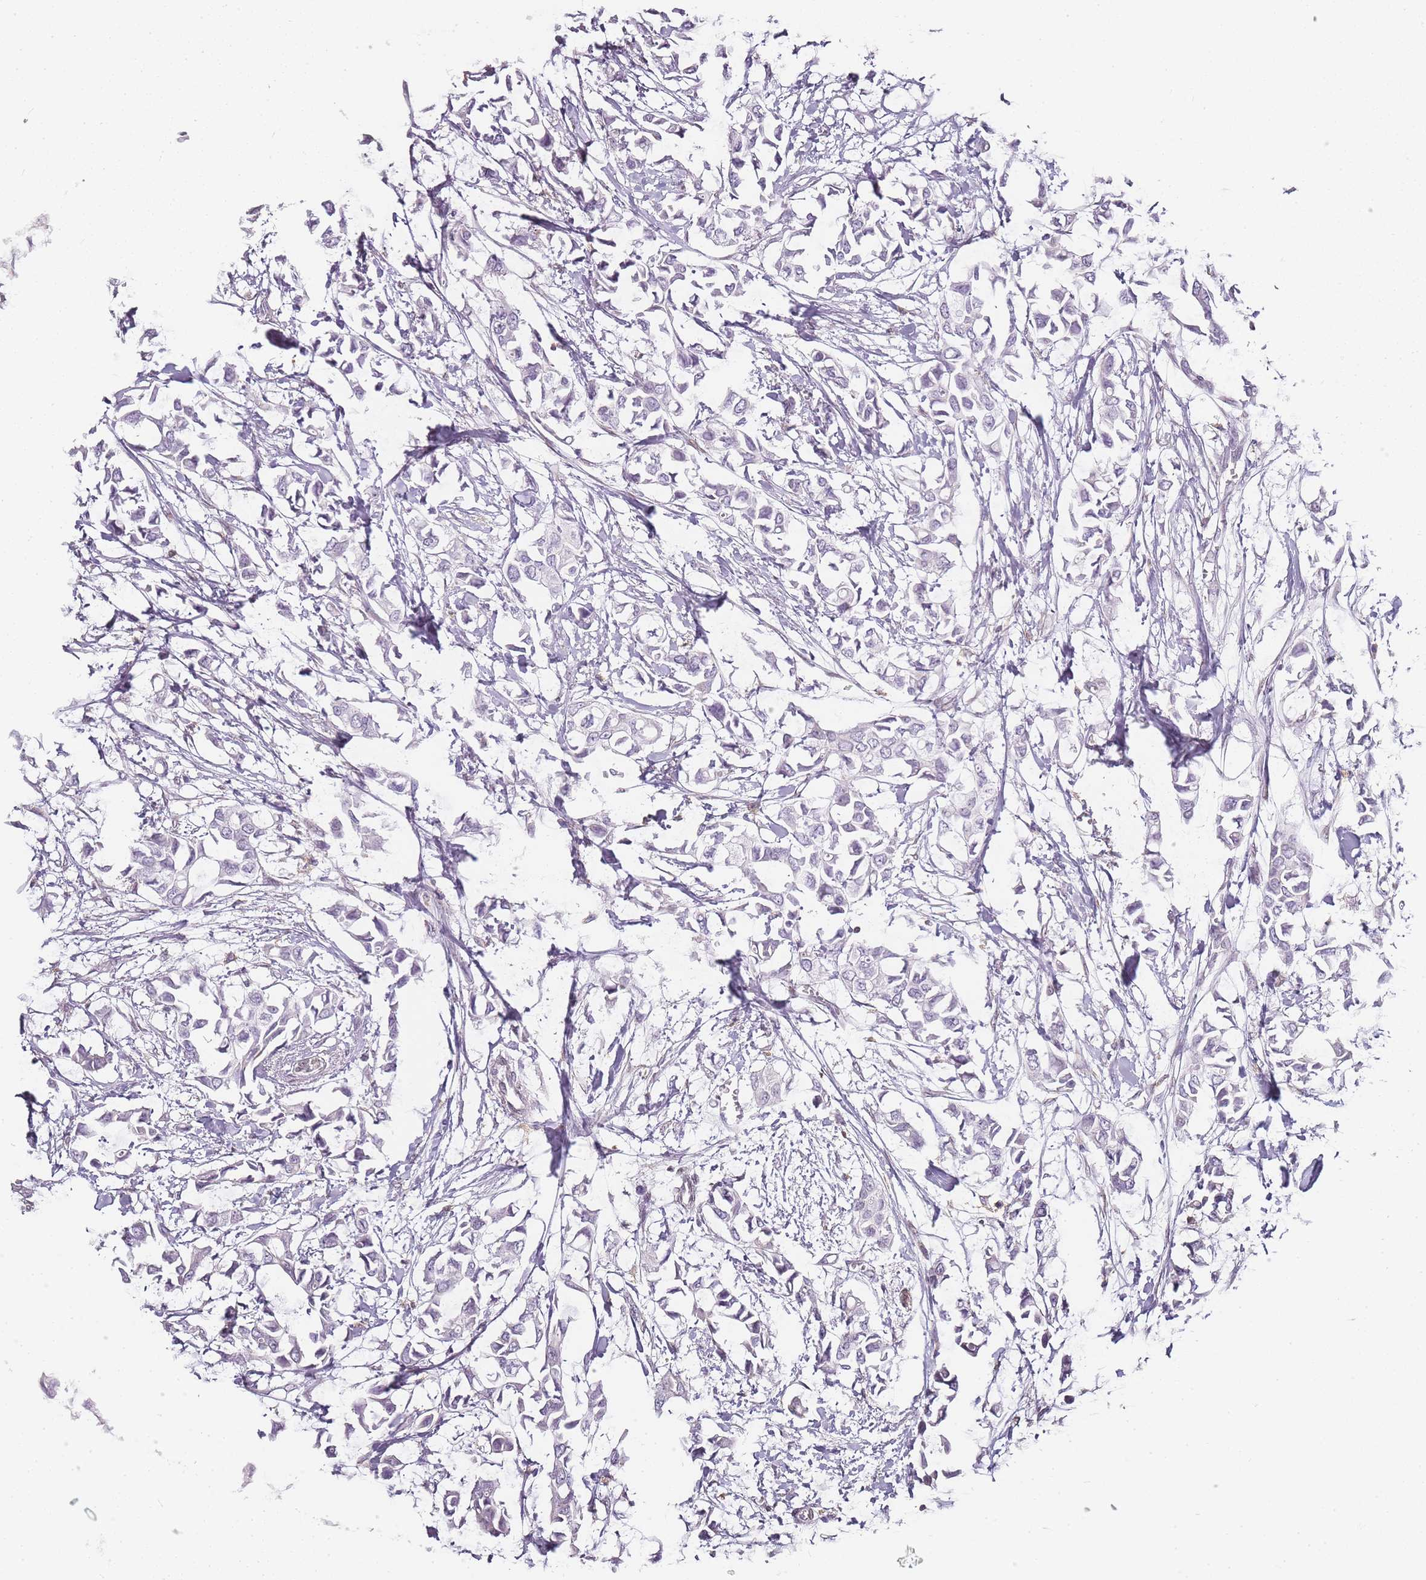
{"staining": {"intensity": "negative", "quantity": "none", "location": "none"}, "tissue": "breast cancer", "cell_type": "Tumor cells", "image_type": "cancer", "snomed": [{"axis": "morphology", "description": "Duct carcinoma"}, {"axis": "topography", "description": "Breast"}], "caption": "An immunohistochemistry (IHC) histopathology image of invasive ductal carcinoma (breast) is shown. There is no staining in tumor cells of invasive ductal carcinoma (breast).", "gene": "JAKMIP1", "patient": {"sex": "female", "age": 41}}